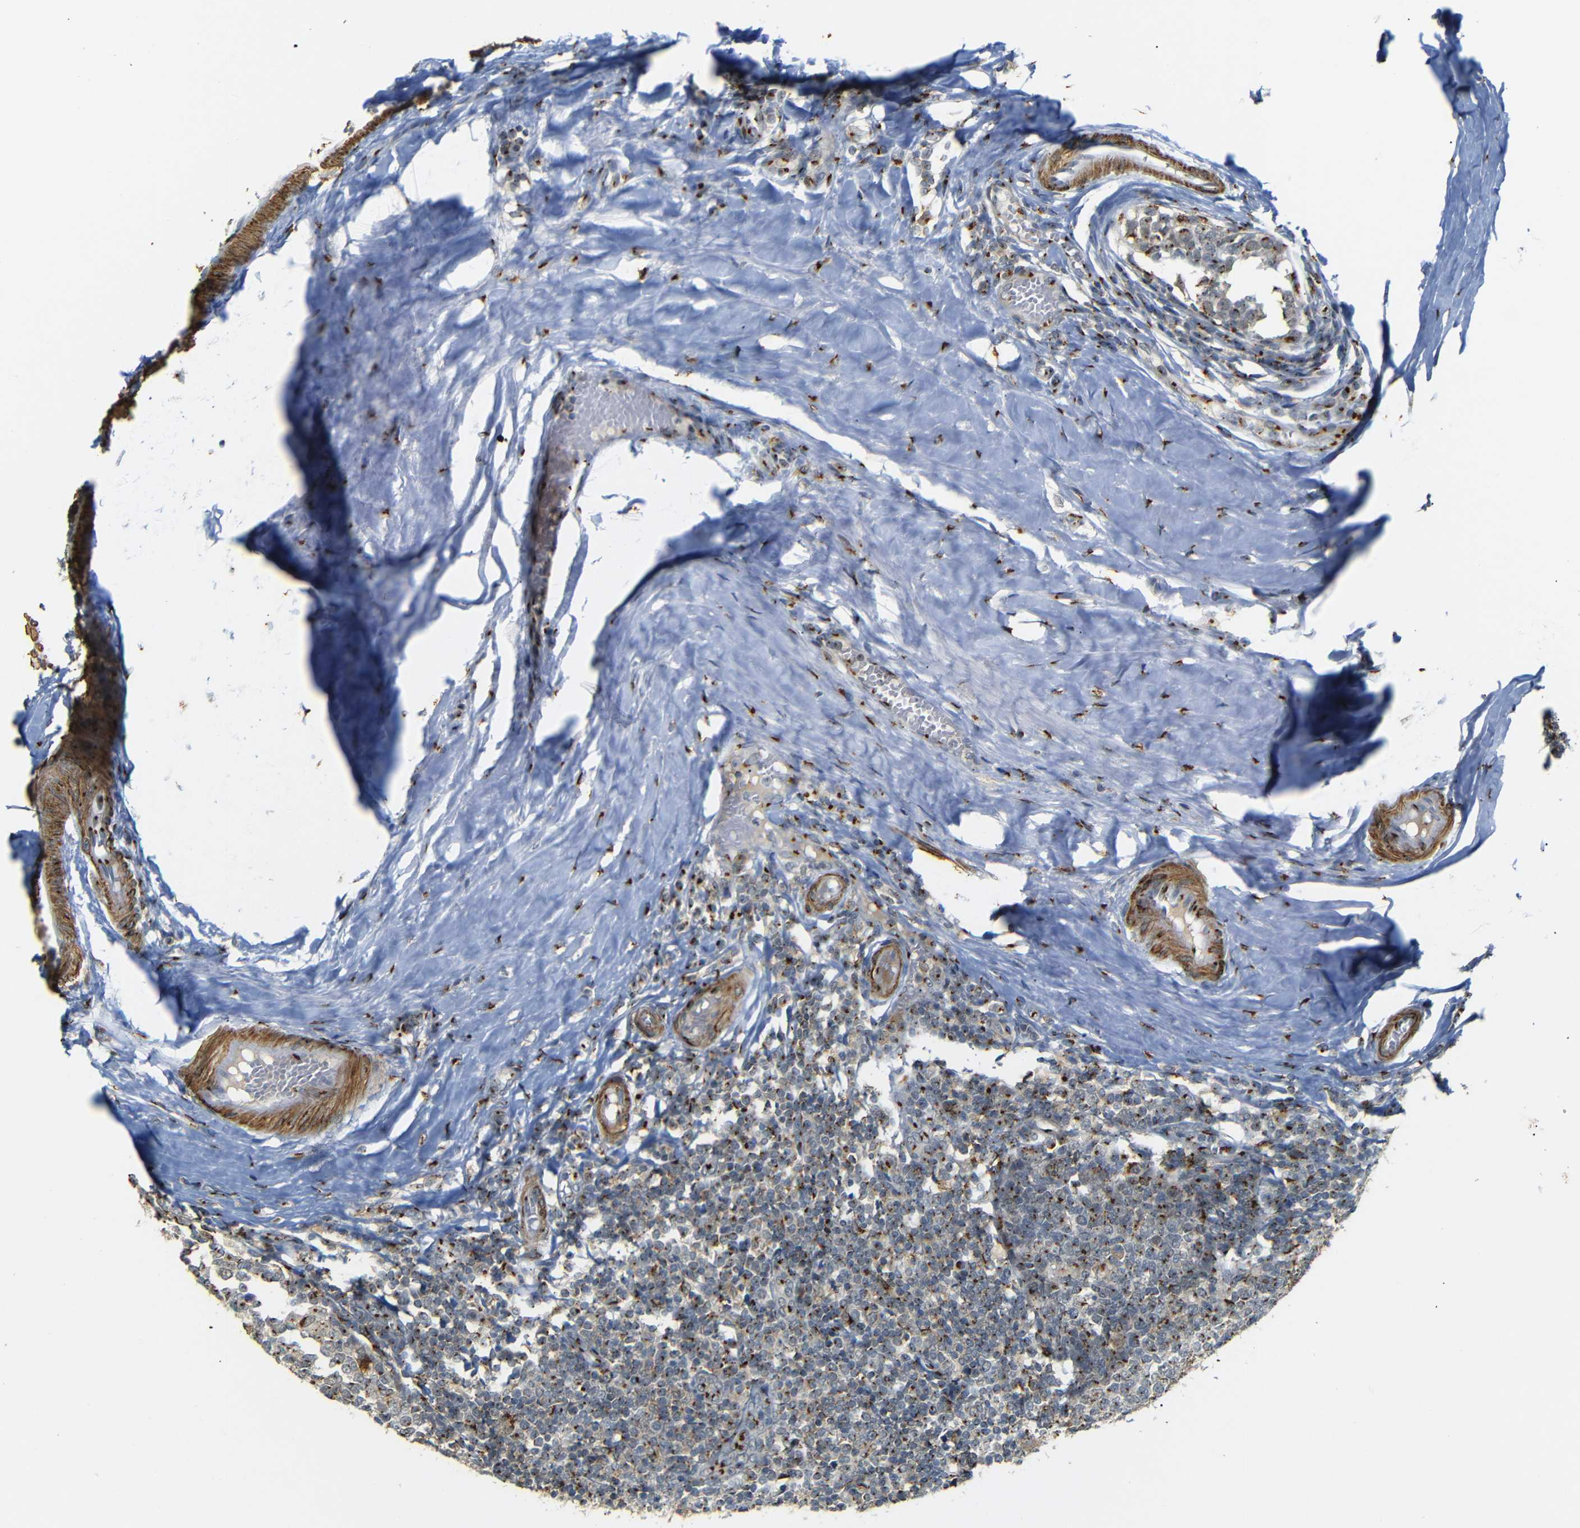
{"staining": {"intensity": "strong", "quantity": ">75%", "location": "cytoplasmic/membranous"}, "tissue": "tonsil", "cell_type": "Germinal center cells", "image_type": "normal", "snomed": [{"axis": "morphology", "description": "Normal tissue, NOS"}, {"axis": "topography", "description": "Tonsil"}], "caption": "Immunohistochemistry (IHC) image of normal human tonsil stained for a protein (brown), which shows high levels of strong cytoplasmic/membranous positivity in about >75% of germinal center cells.", "gene": "TGOLN2", "patient": {"sex": "female", "age": 19}}